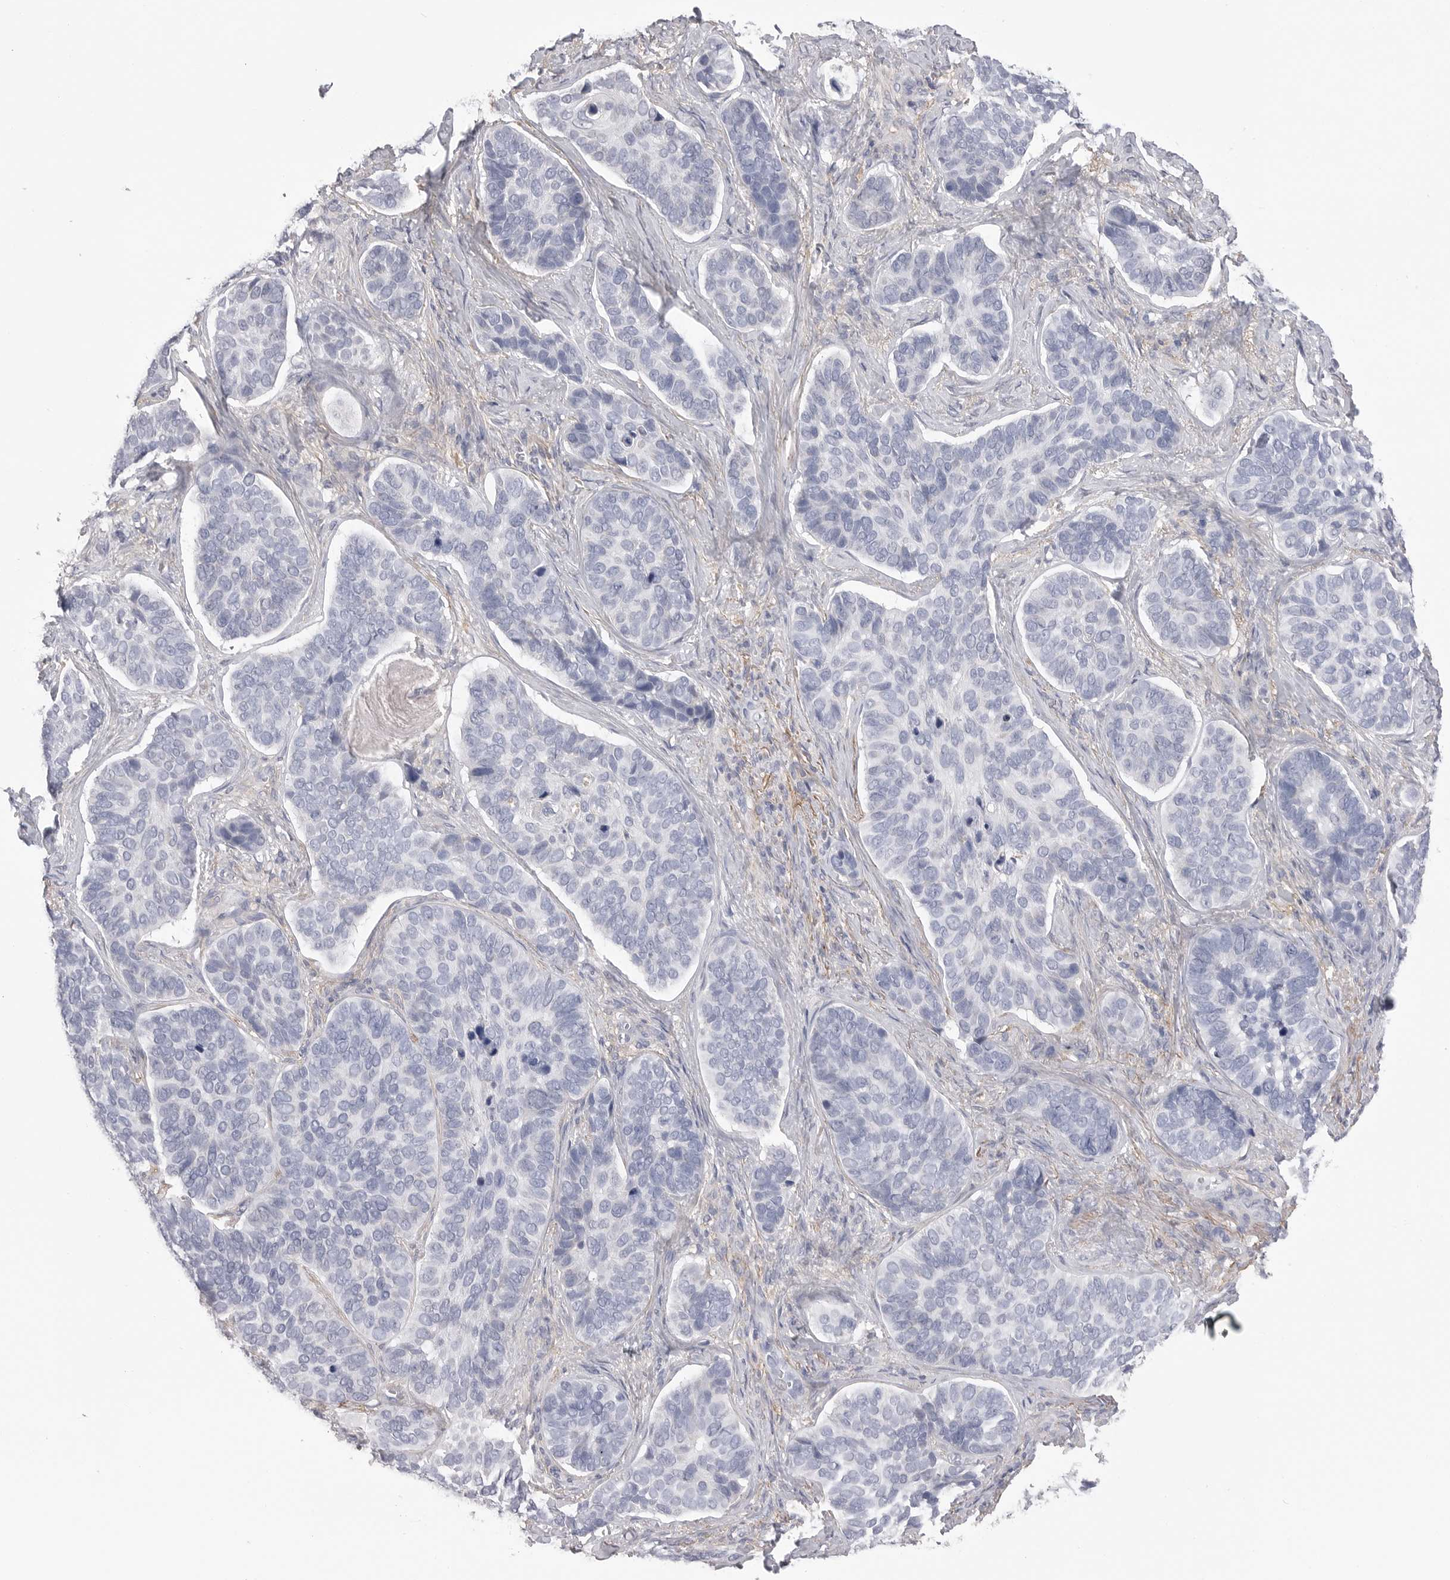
{"staining": {"intensity": "negative", "quantity": "none", "location": "none"}, "tissue": "skin cancer", "cell_type": "Tumor cells", "image_type": "cancer", "snomed": [{"axis": "morphology", "description": "Basal cell carcinoma"}, {"axis": "topography", "description": "Skin"}], "caption": "The IHC image has no significant staining in tumor cells of basal cell carcinoma (skin) tissue. (DAB immunohistochemistry with hematoxylin counter stain).", "gene": "AKAP12", "patient": {"sex": "male", "age": 62}}